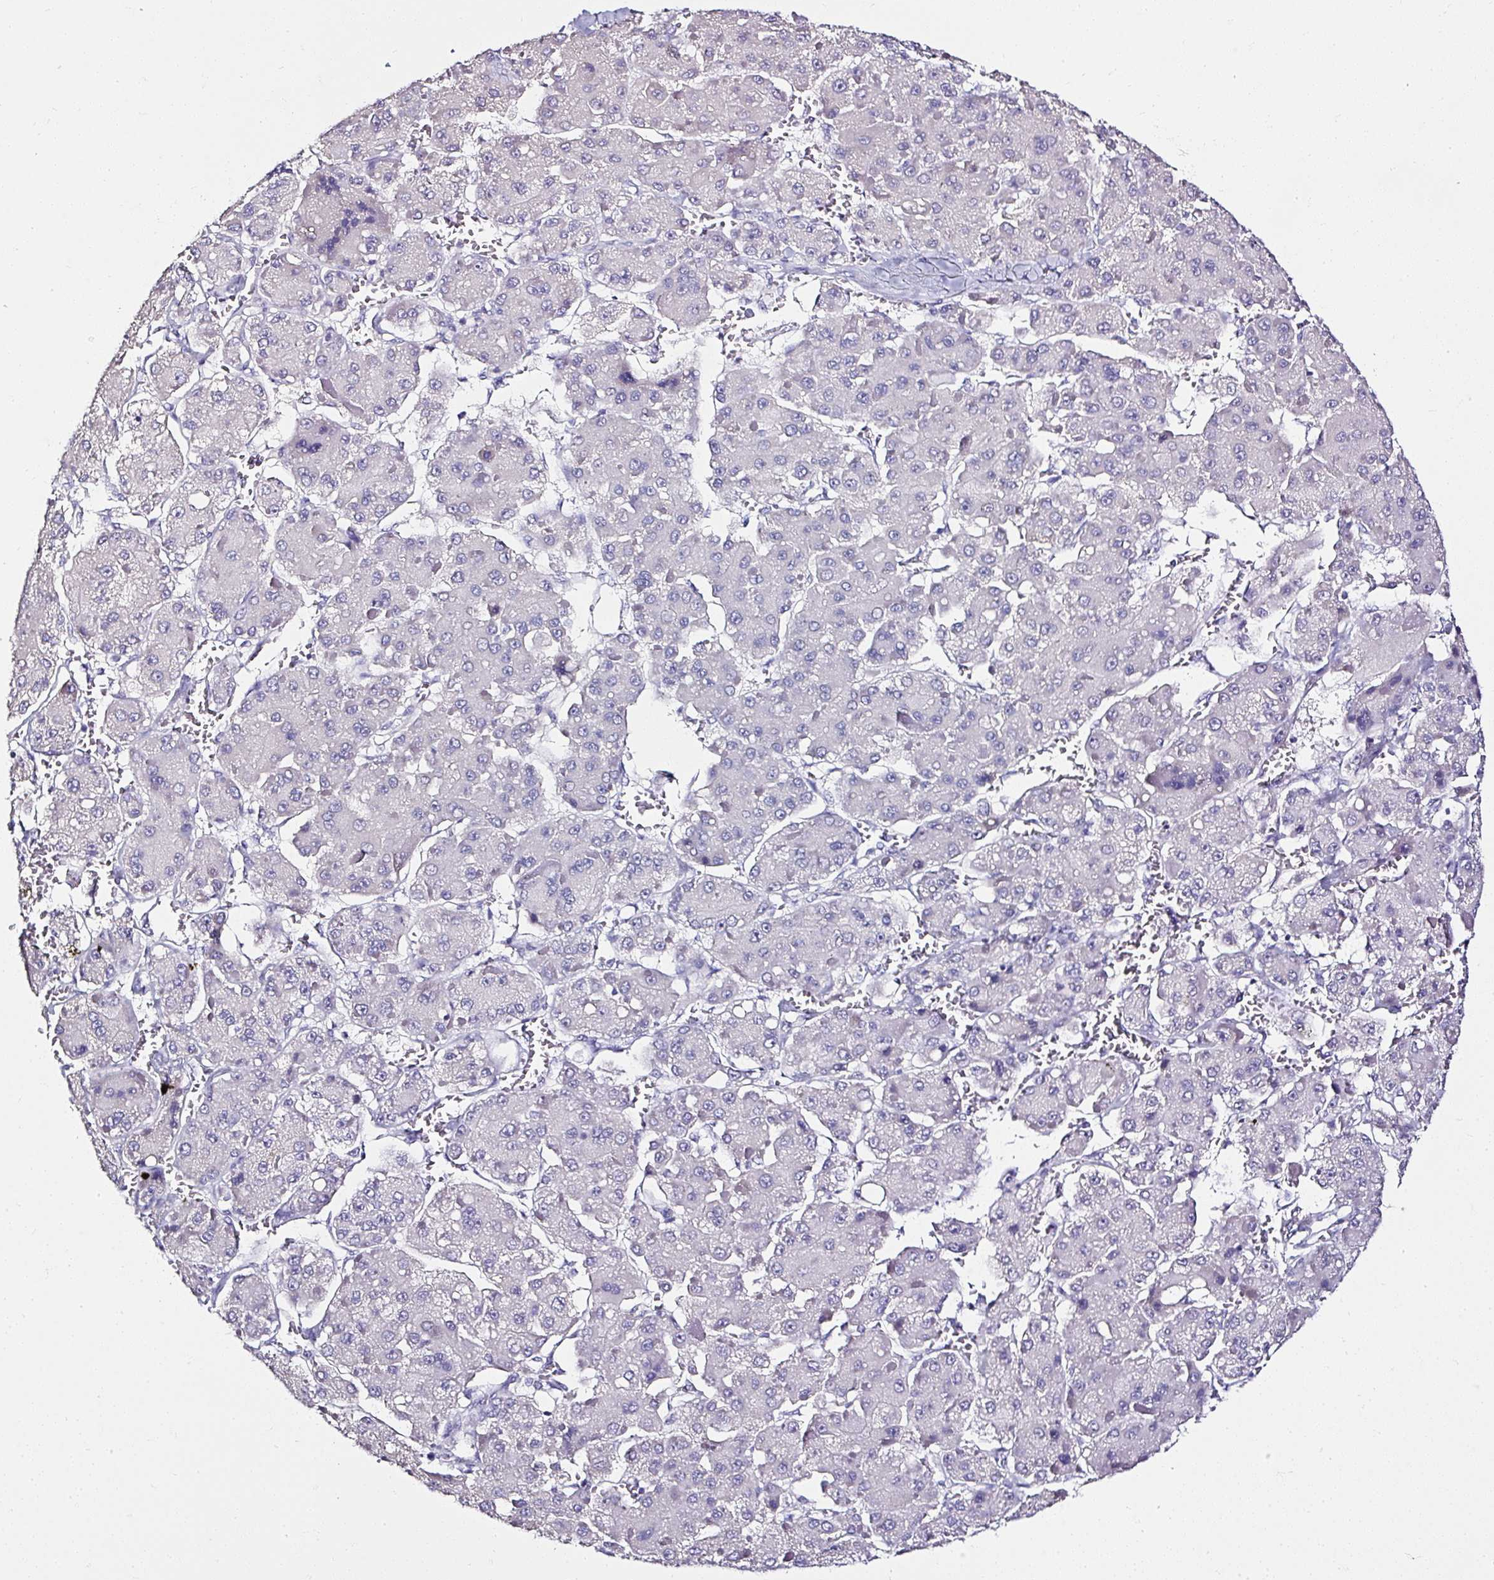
{"staining": {"intensity": "negative", "quantity": "none", "location": "none"}, "tissue": "liver cancer", "cell_type": "Tumor cells", "image_type": "cancer", "snomed": [{"axis": "morphology", "description": "Carcinoma, Hepatocellular, NOS"}, {"axis": "topography", "description": "Liver"}], "caption": "Liver hepatocellular carcinoma was stained to show a protein in brown. There is no significant expression in tumor cells.", "gene": "ATP2A1", "patient": {"sex": "female", "age": 73}}